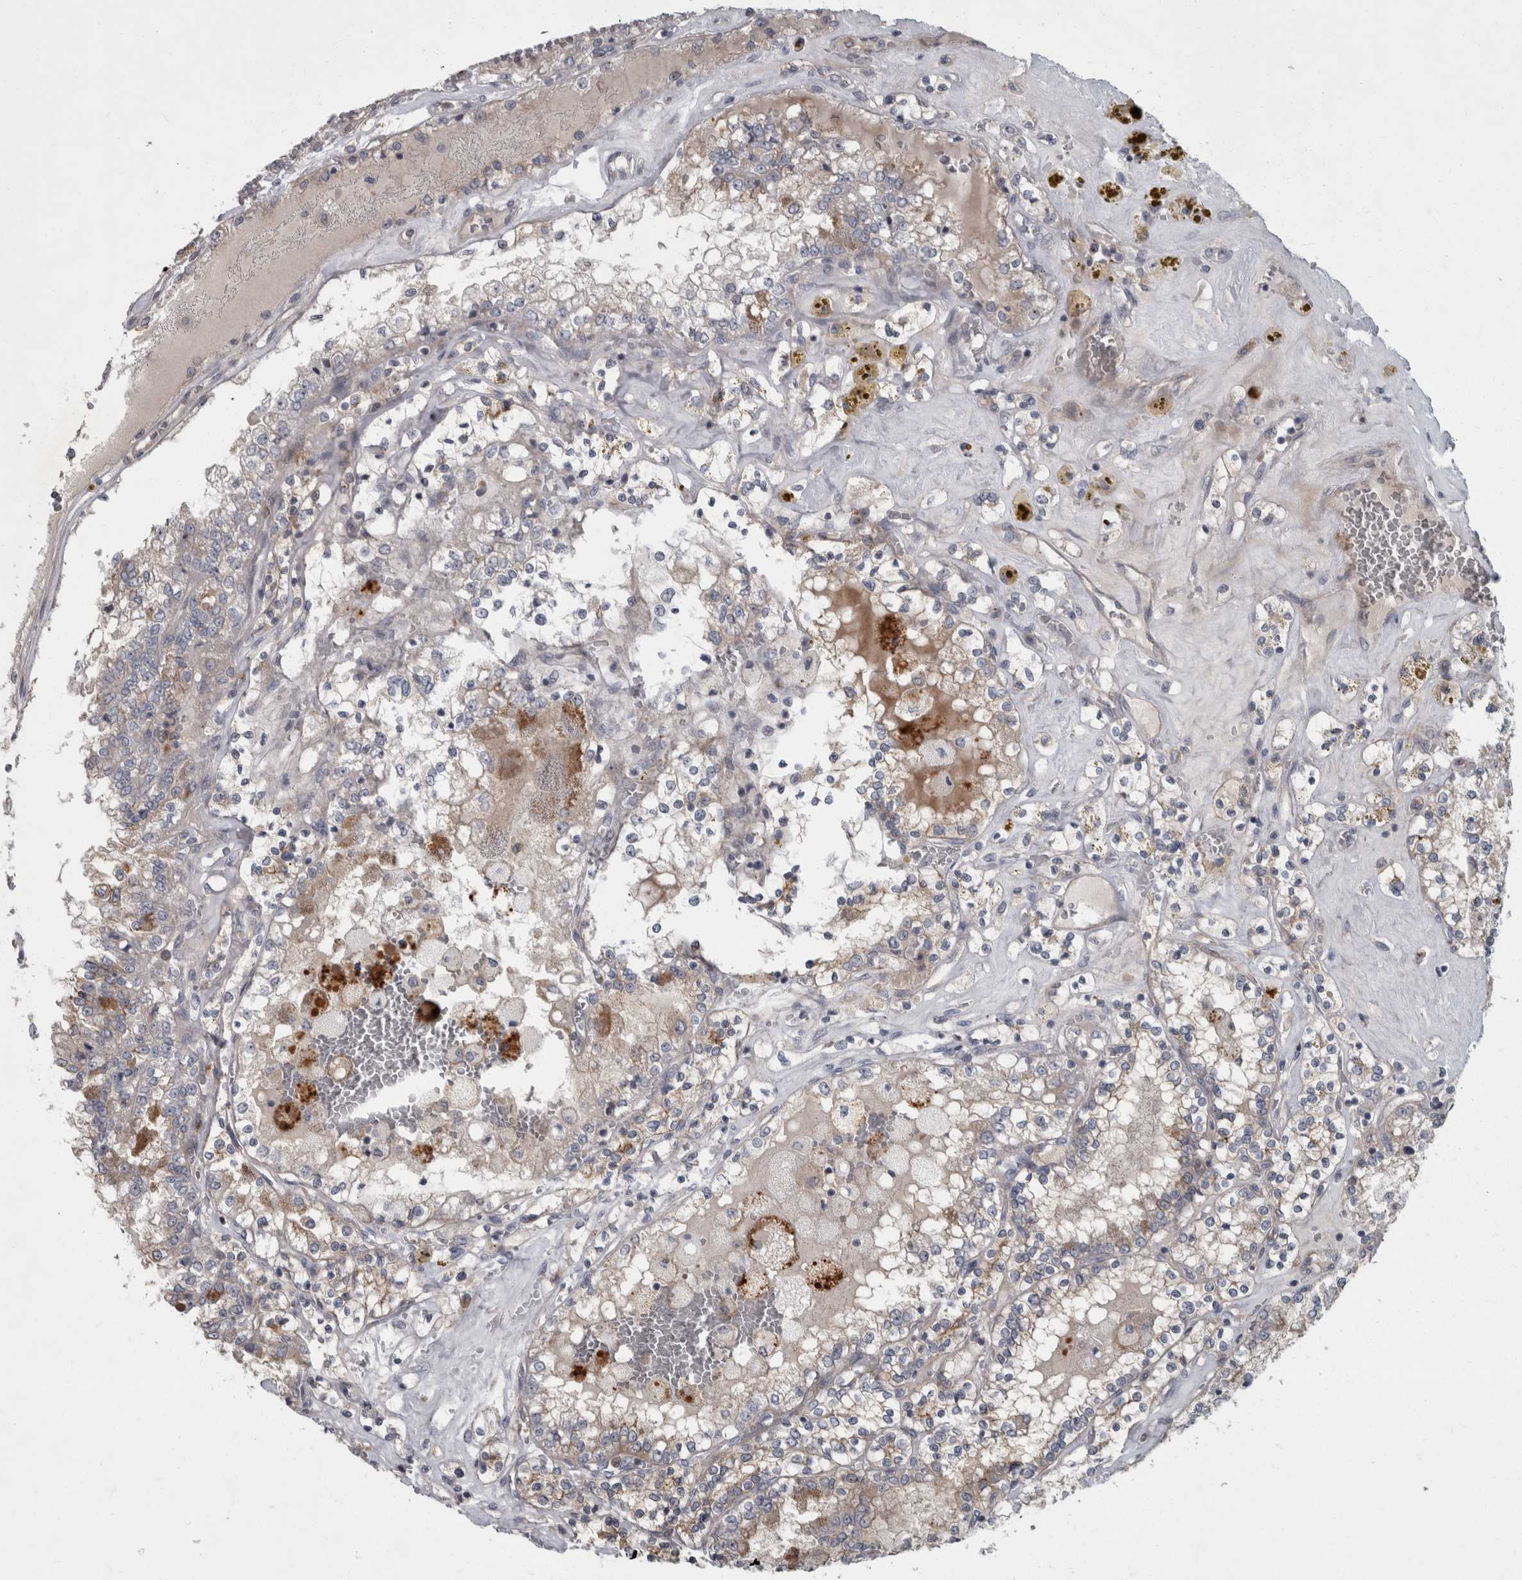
{"staining": {"intensity": "negative", "quantity": "none", "location": "none"}, "tissue": "renal cancer", "cell_type": "Tumor cells", "image_type": "cancer", "snomed": [{"axis": "morphology", "description": "Adenocarcinoma, NOS"}, {"axis": "topography", "description": "Kidney"}], "caption": "A histopathology image of human renal cancer (adenocarcinoma) is negative for staining in tumor cells.", "gene": "CDC42BPG", "patient": {"sex": "female", "age": 56}}